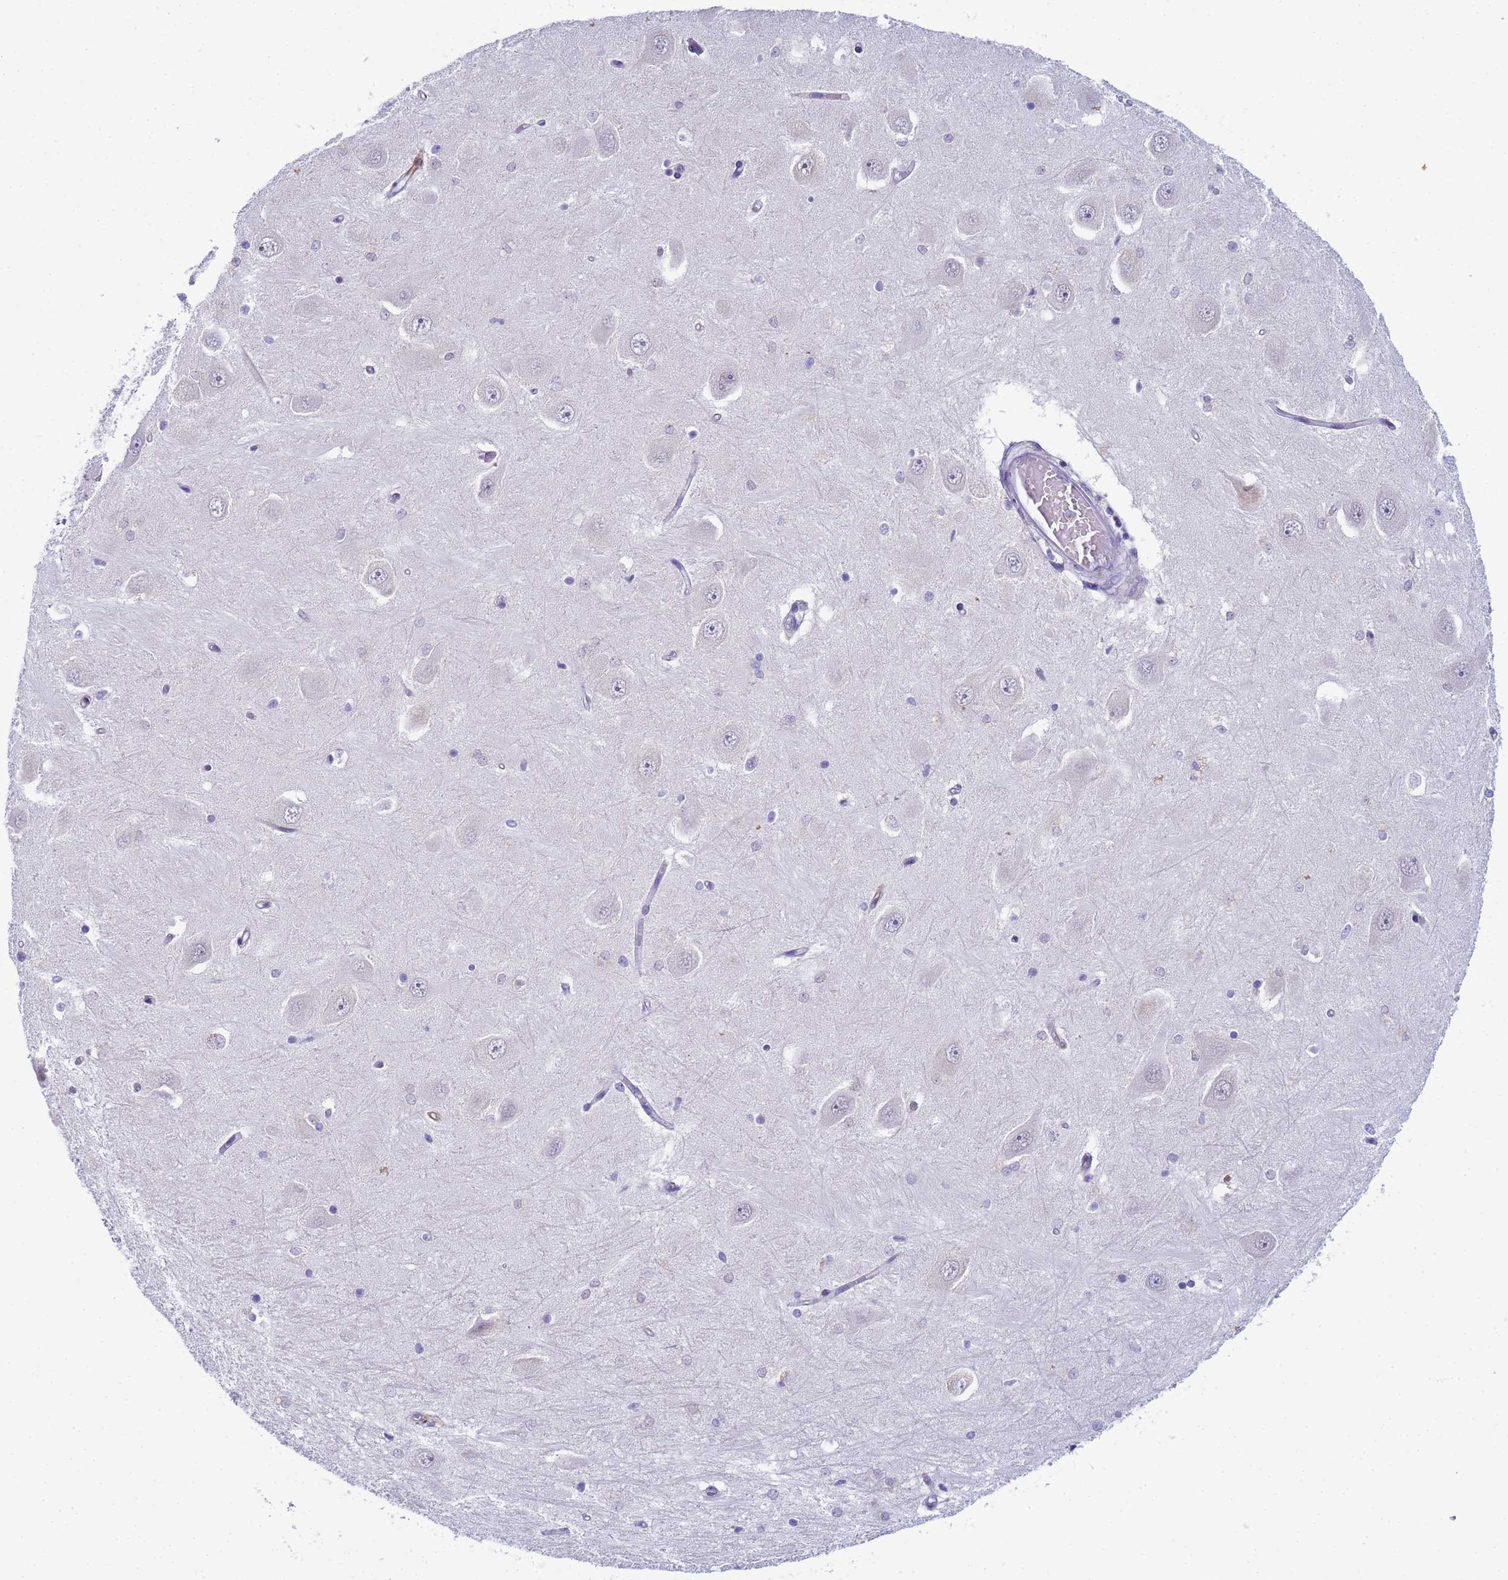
{"staining": {"intensity": "negative", "quantity": "none", "location": "none"}, "tissue": "hippocampus", "cell_type": "Glial cells", "image_type": "normal", "snomed": [{"axis": "morphology", "description": "Normal tissue, NOS"}, {"axis": "topography", "description": "Hippocampus"}], "caption": "A histopathology image of human hippocampus is negative for staining in glial cells. (DAB immunohistochemistry, high magnification).", "gene": "CR1", "patient": {"sex": "male", "age": 45}}